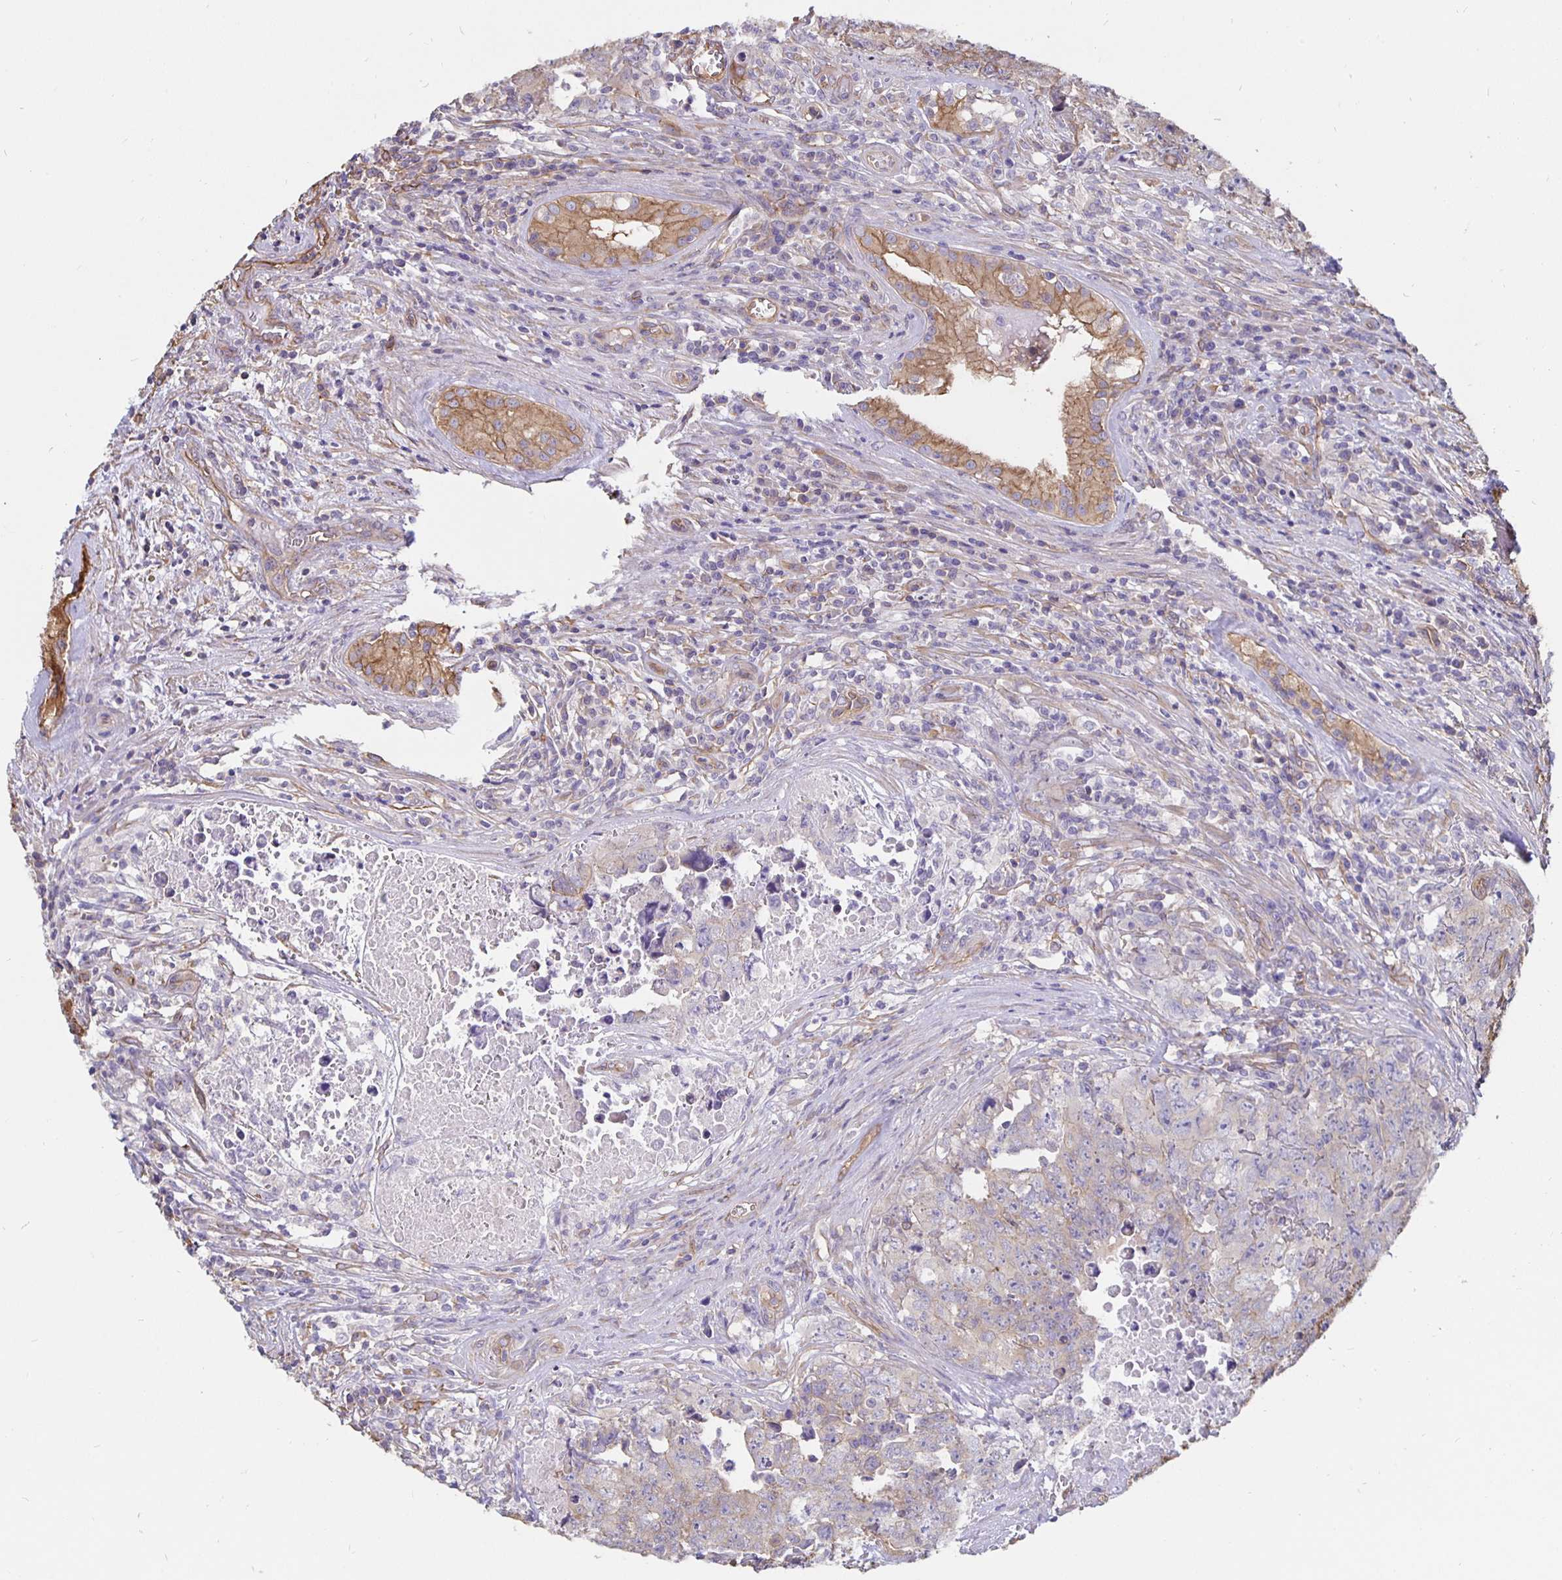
{"staining": {"intensity": "negative", "quantity": "none", "location": "none"}, "tissue": "testis cancer", "cell_type": "Tumor cells", "image_type": "cancer", "snomed": [{"axis": "morphology", "description": "Carcinoma, Embryonal, NOS"}, {"axis": "topography", "description": "Testis"}], "caption": "IHC photomicrograph of neoplastic tissue: embryonal carcinoma (testis) stained with DAB displays no significant protein expression in tumor cells.", "gene": "ARHGEF39", "patient": {"sex": "male", "age": 24}}